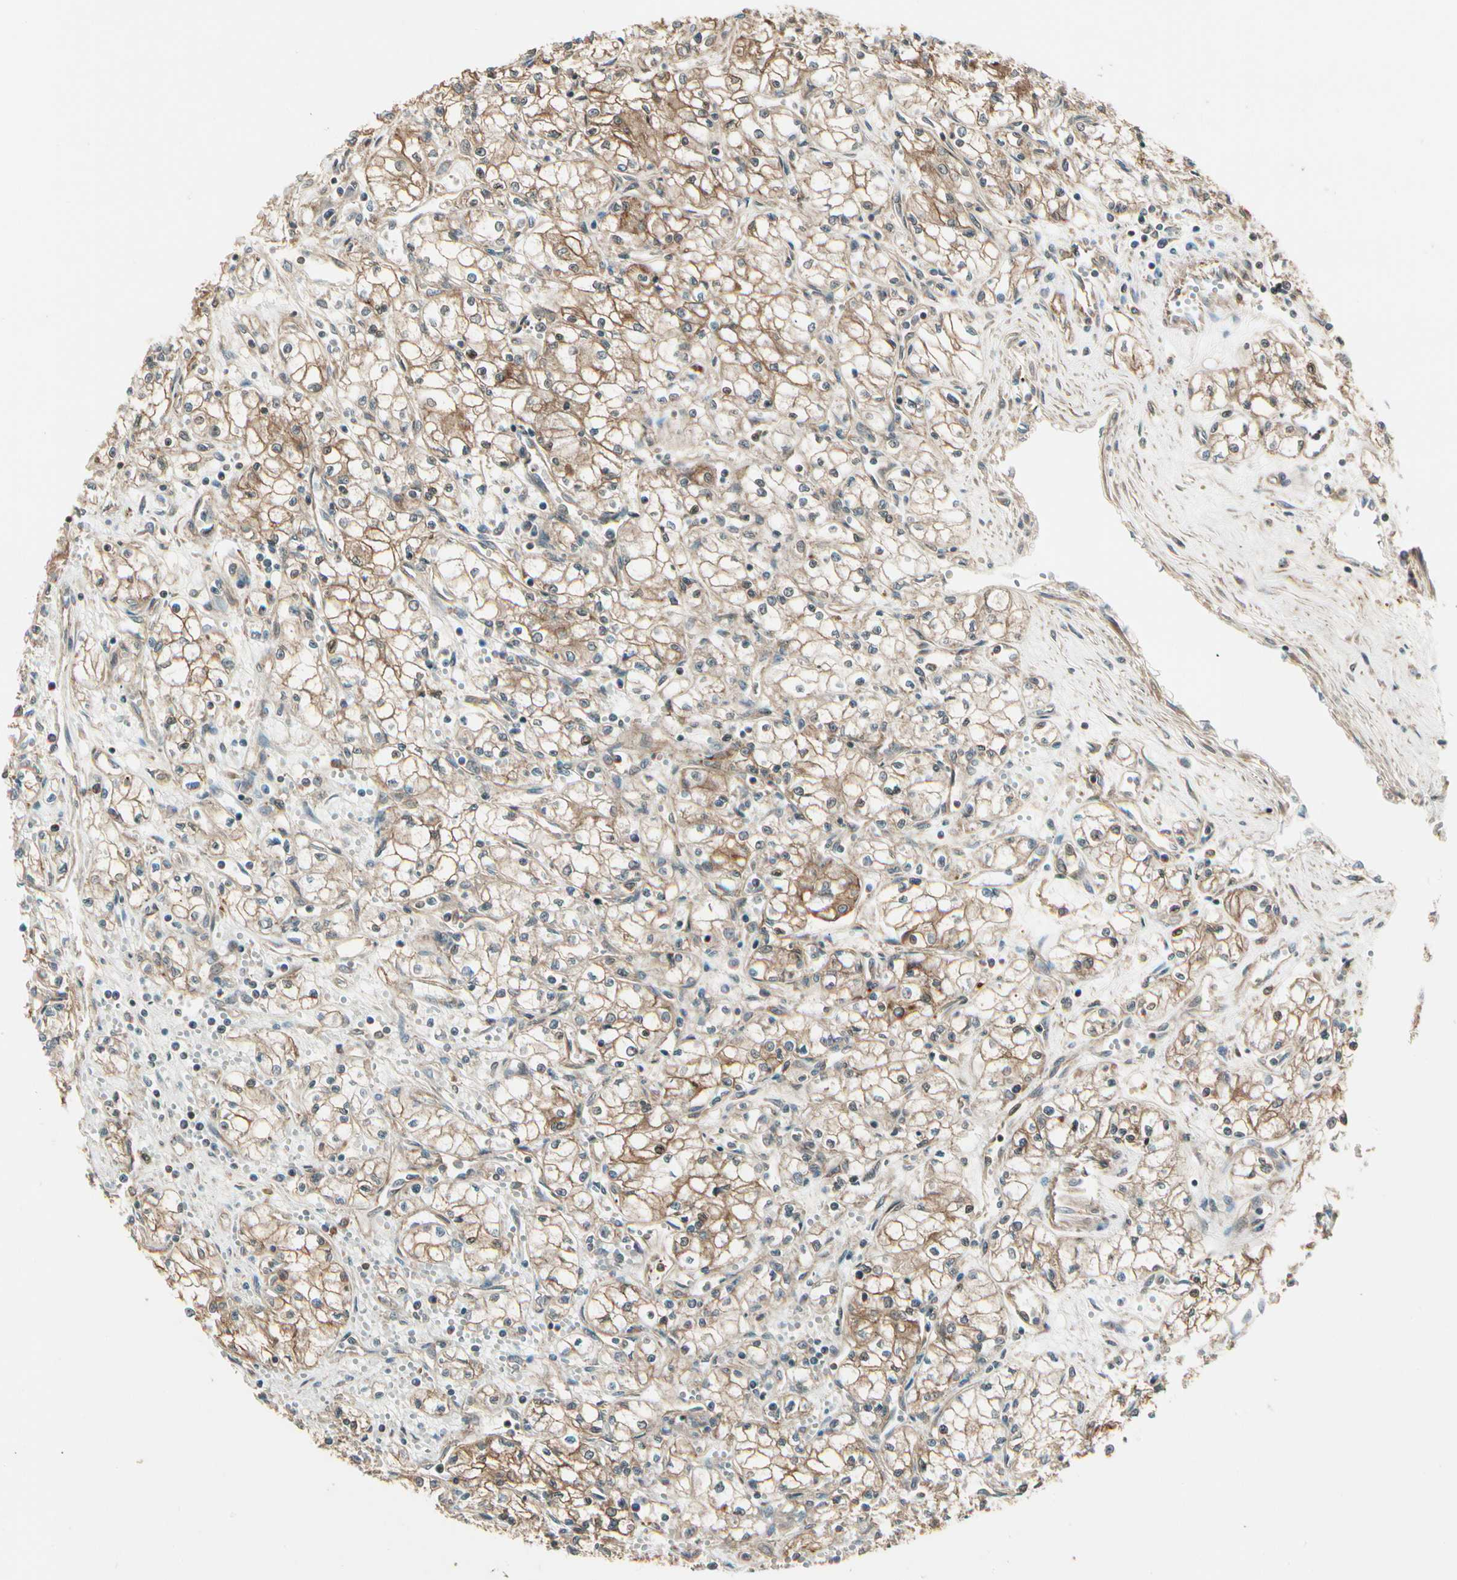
{"staining": {"intensity": "strong", "quantity": "25%-75%", "location": "cytoplasmic/membranous"}, "tissue": "renal cancer", "cell_type": "Tumor cells", "image_type": "cancer", "snomed": [{"axis": "morphology", "description": "Normal tissue, NOS"}, {"axis": "morphology", "description": "Adenocarcinoma, NOS"}, {"axis": "topography", "description": "Kidney"}], "caption": "Renal cancer (adenocarcinoma) tissue exhibits strong cytoplasmic/membranous expression in approximately 25%-75% of tumor cells, visualized by immunohistochemistry.", "gene": "FKBP15", "patient": {"sex": "male", "age": 59}}